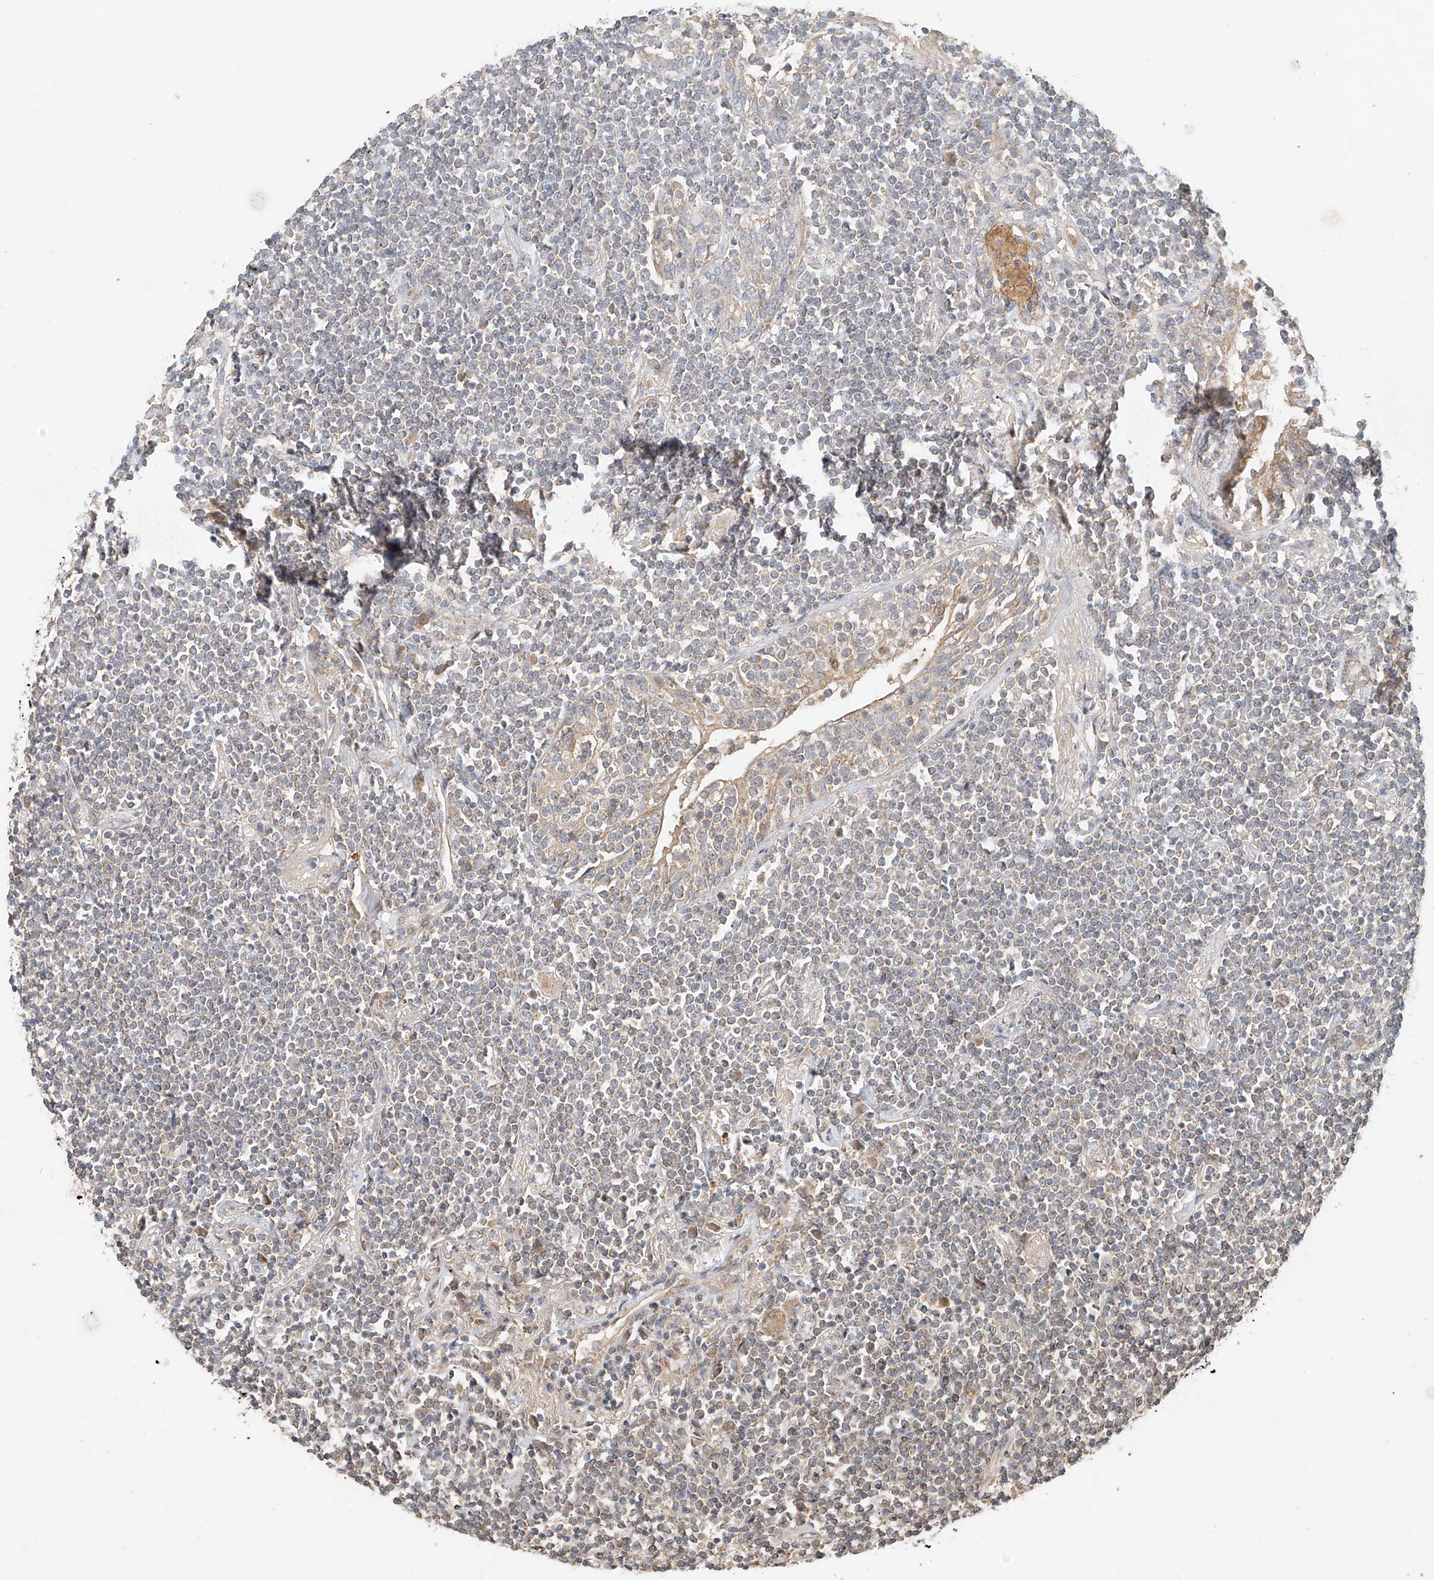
{"staining": {"intensity": "negative", "quantity": "none", "location": "none"}, "tissue": "lymphoma", "cell_type": "Tumor cells", "image_type": "cancer", "snomed": [{"axis": "morphology", "description": "Malignant lymphoma, non-Hodgkin's type, Low grade"}, {"axis": "topography", "description": "Lung"}], "caption": "Tumor cells show no significant protein expression in malignant lymphoma, non-Hodgkin's type (low-grade). (Brightfield microscopy of DAB (3,3'-diaminobenzidine) immunohistochemistry at high magnification).", "gene": "TMEM61", "patient": {"sex": "female", "age": 71}}